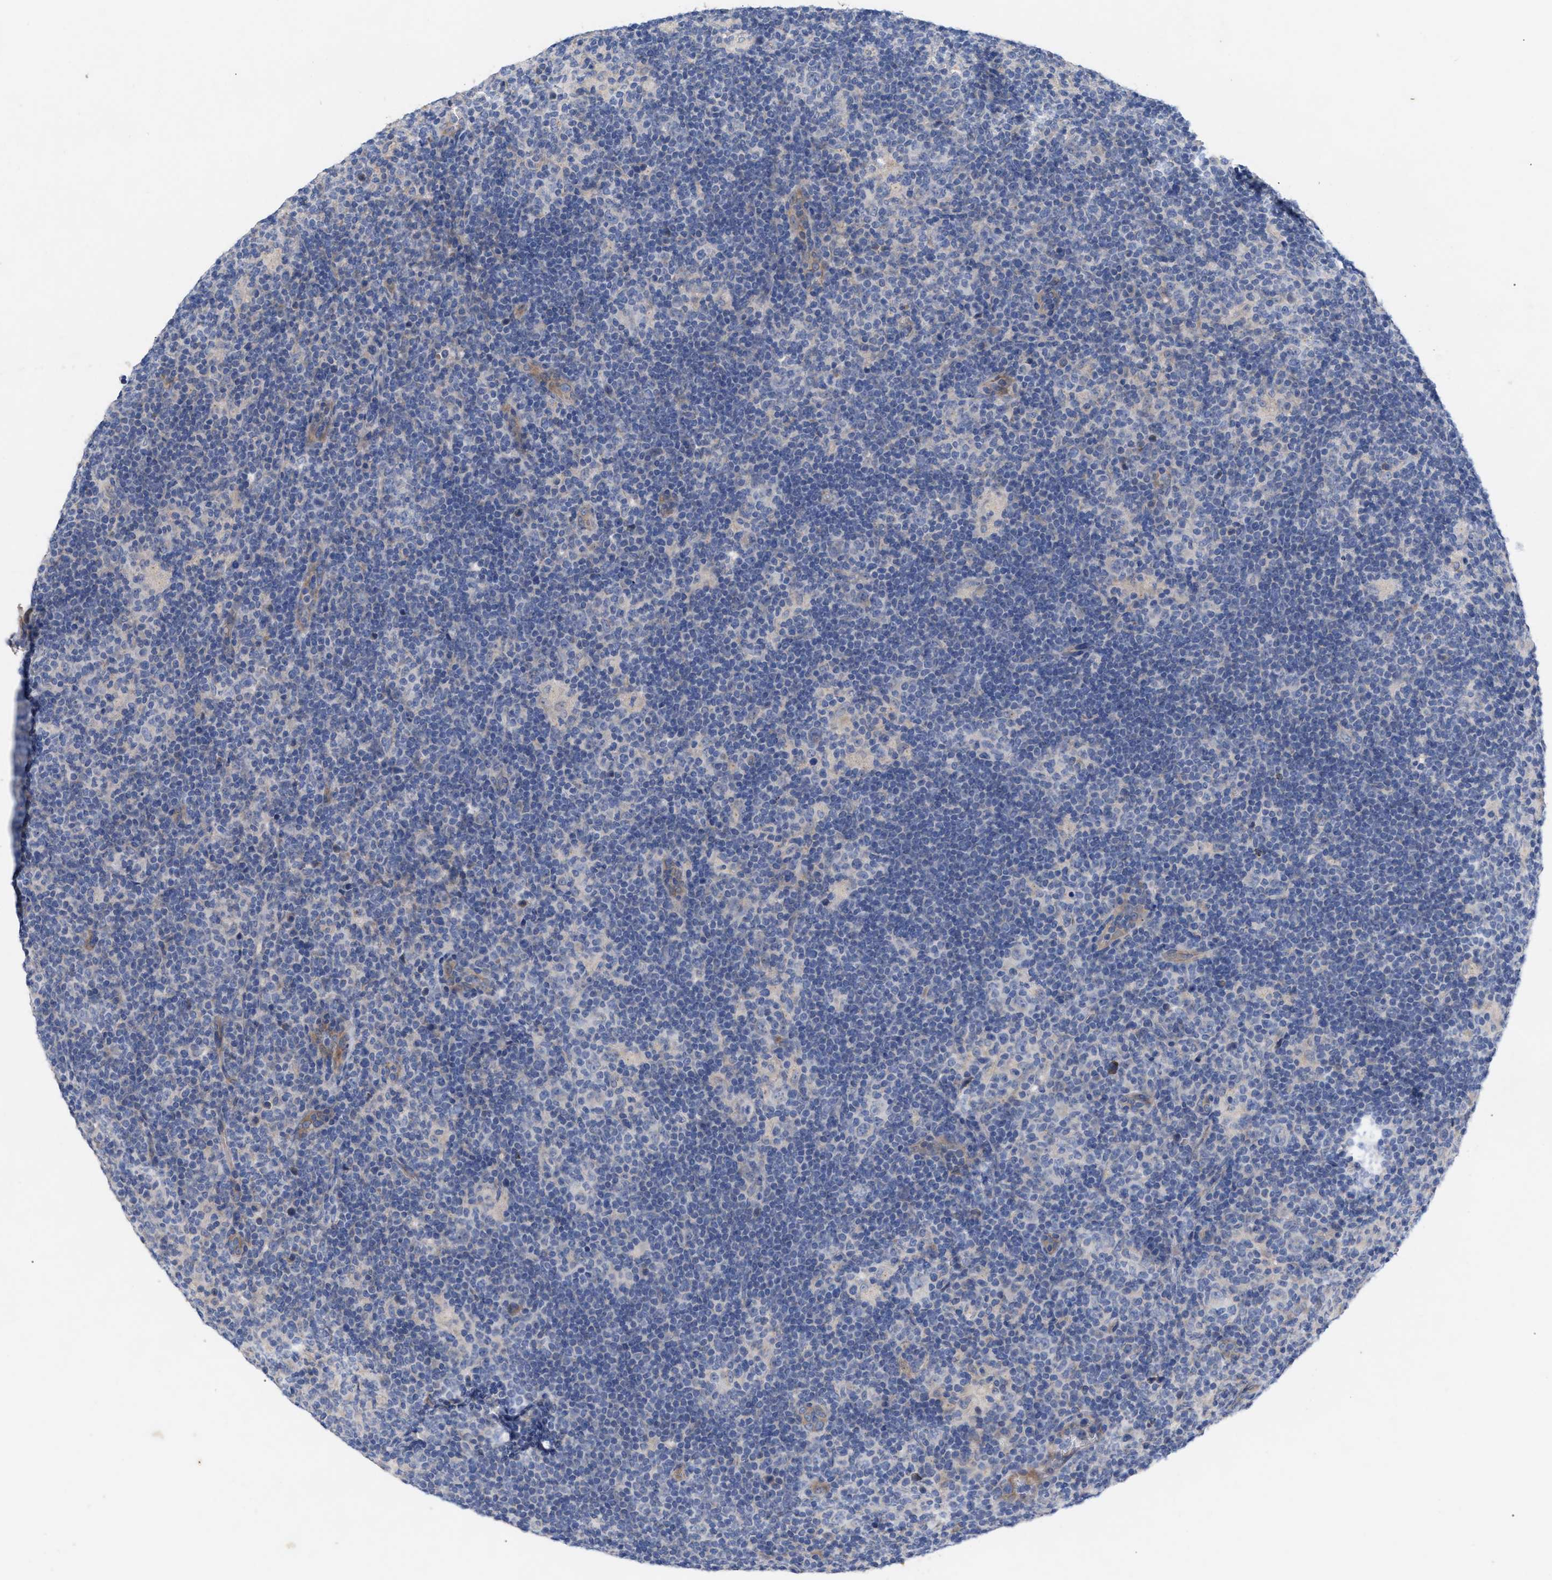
{"staining": {"intensity": "negative", "quantity": "none", "location": "none"}, "tissue": "lymphoma", "cell_type": "Tumor cells", "image_type": "cancer", "snomed": [{"axis": "morphology", "description": "Hodgkin's disease, NOS"}, {"axis": "topography", "description": "Lymph node"}], "caption": "This is an immunohistochemistry image of human Hodgkin's disease. There is no positivity in tumor cells.", "gene": "VIP", "patient": {"sex": "female", "age": 57}}